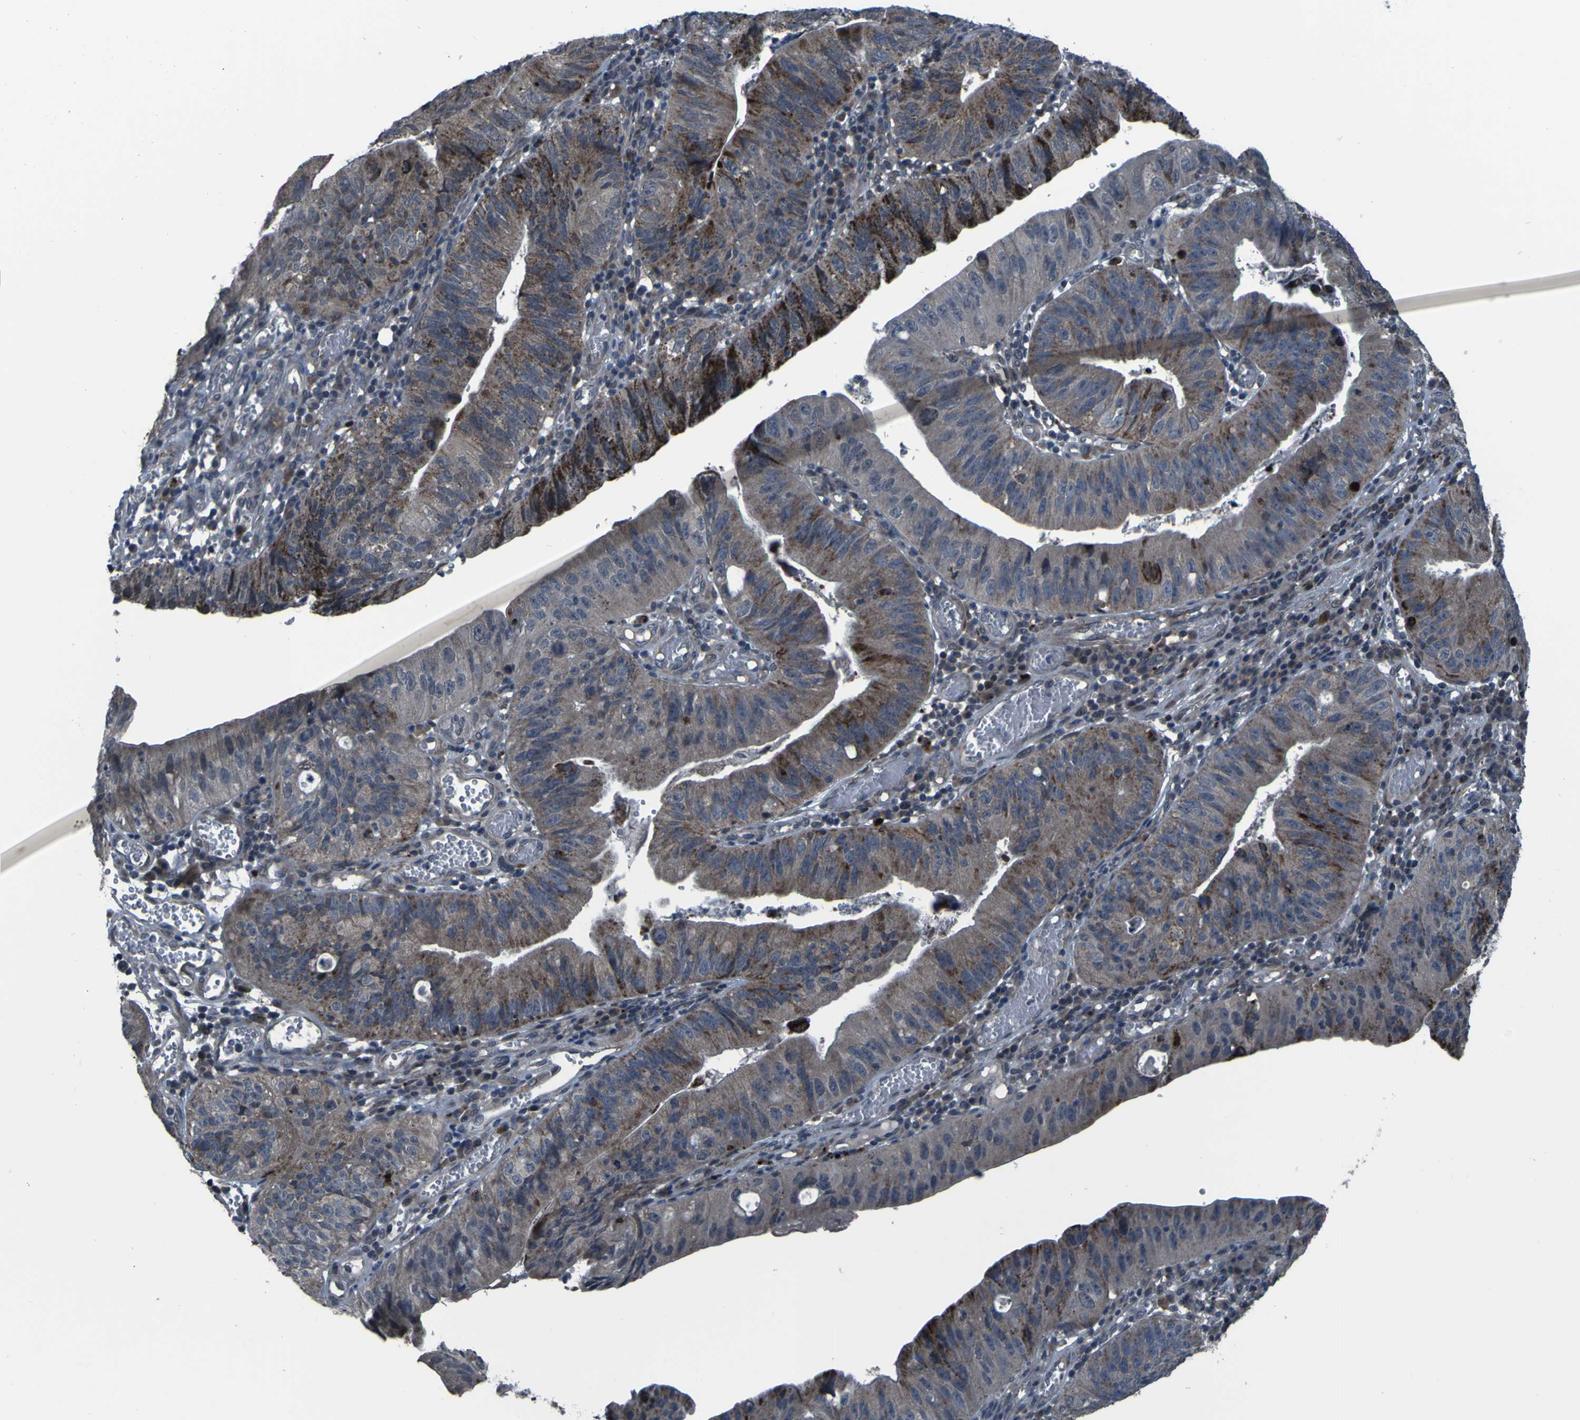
{"staining": {"intensity": "strong", "quantity": "25%-75%", "location": "cytoplasmic/membranous"}, "tissue": "stomach cancer", "cell_type": "Tumor cells", "image_type": "cancer", "snomed": [{"axis": "morphology", "description": "Adenocarcinoma, NOS"}, {"axis": "topography", "description": "Stomach"}], "caption": "Strong cytoplasmic/membranous staining for a protein is appreciated in about 25%-75% of tumor cells of adenocarcinoma (stomach) using immunohistochemistry.", "gene": "OSTM1", "patient": {"sex": "male", "age": 59}}